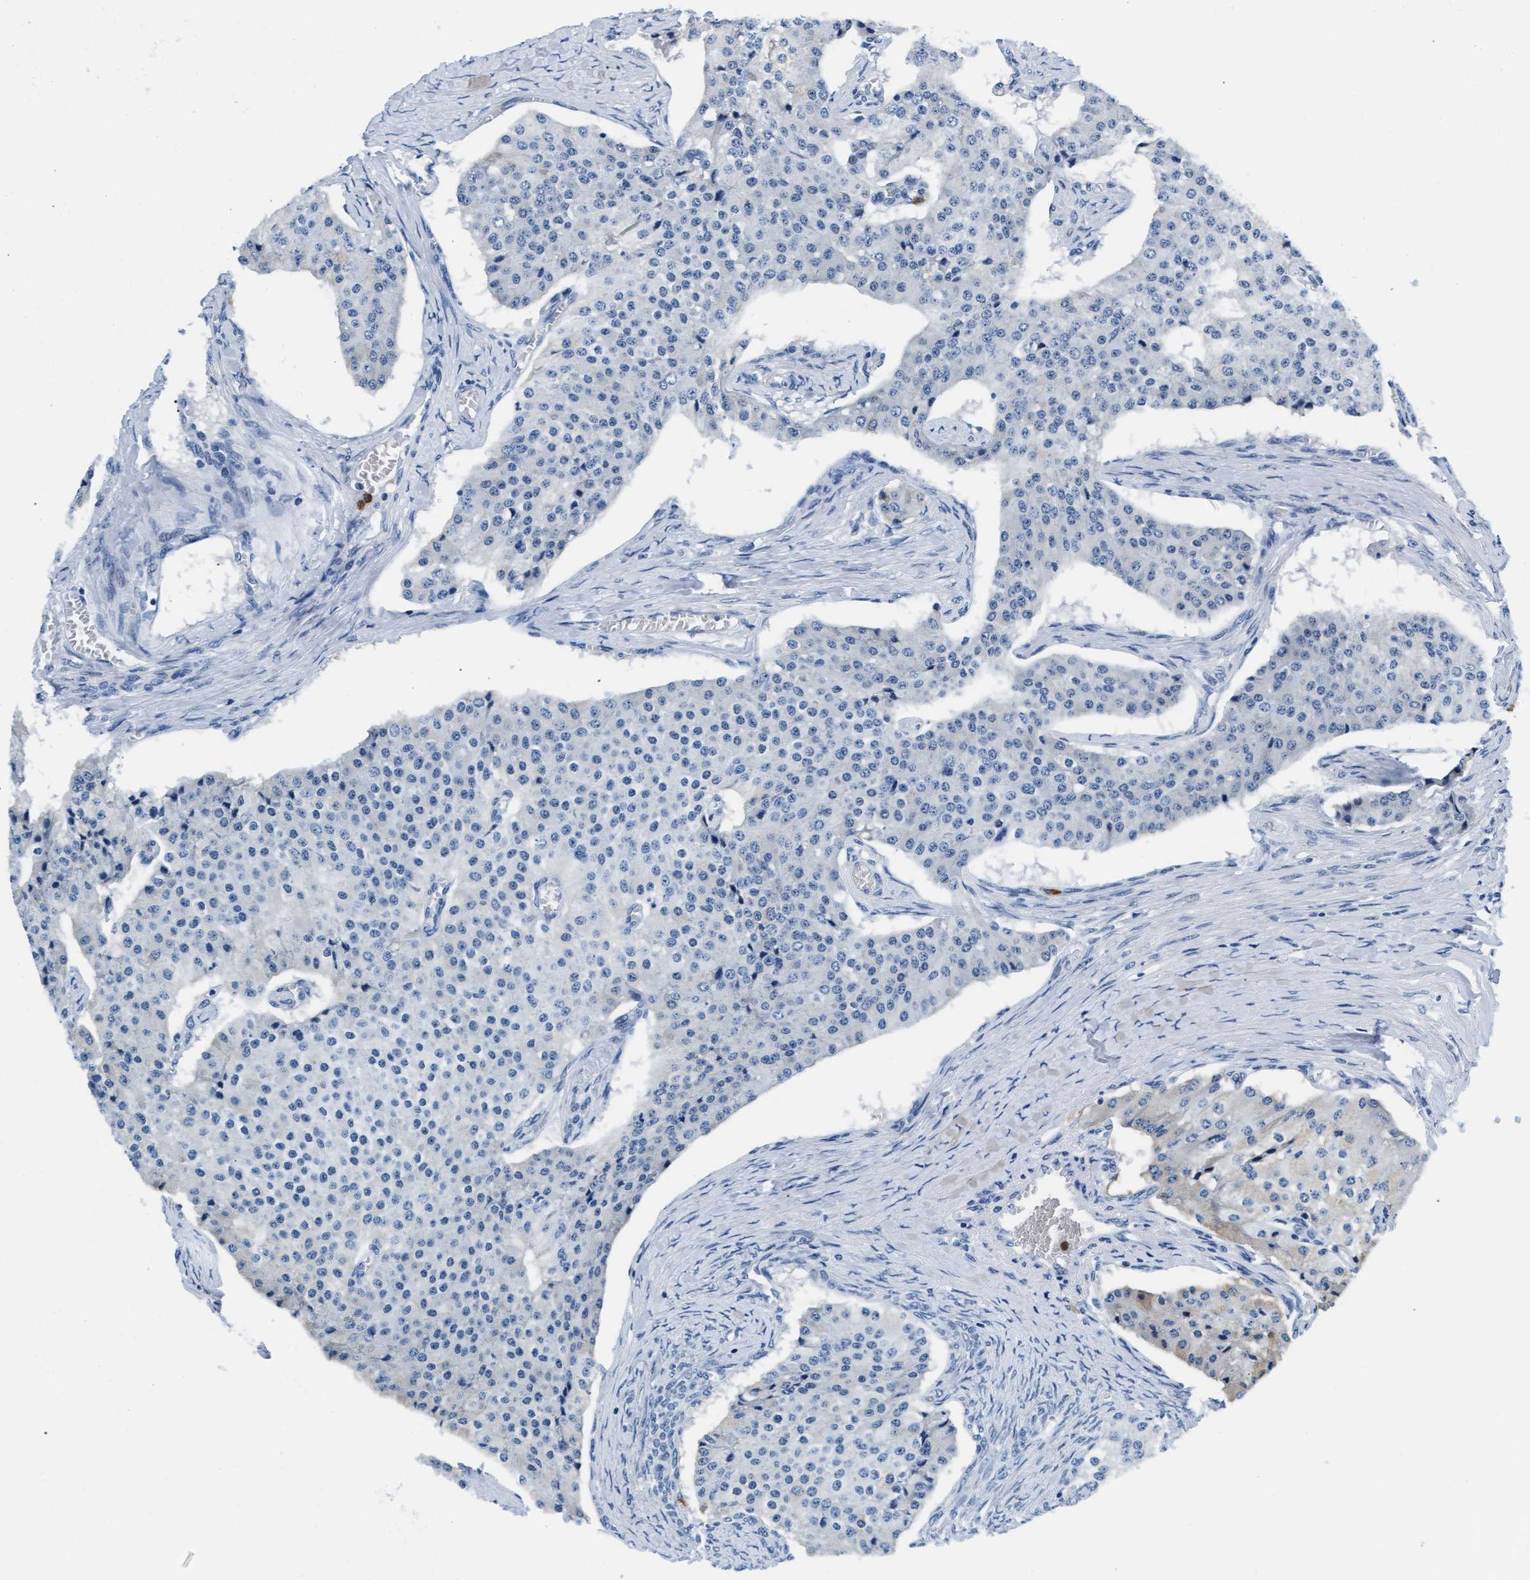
{"staining": {"intensity": "negative", "quantity": "none", "location": "none"}, "tissue": "carcinoid", "cell_type": "Tumor cells", "image_type": "cancer", "snomed": [{"axis": "morphology", "description": "Carcinoid, malignant, NOS"}, {"axis": "topography", "description": "Colon"}], "caption": "Photomicrograph shows no protein expression in tumor cells of carcinoid (malignant) tissue.", "gene": "MMP8", "patient": {"sex": "female", "age": 52}}